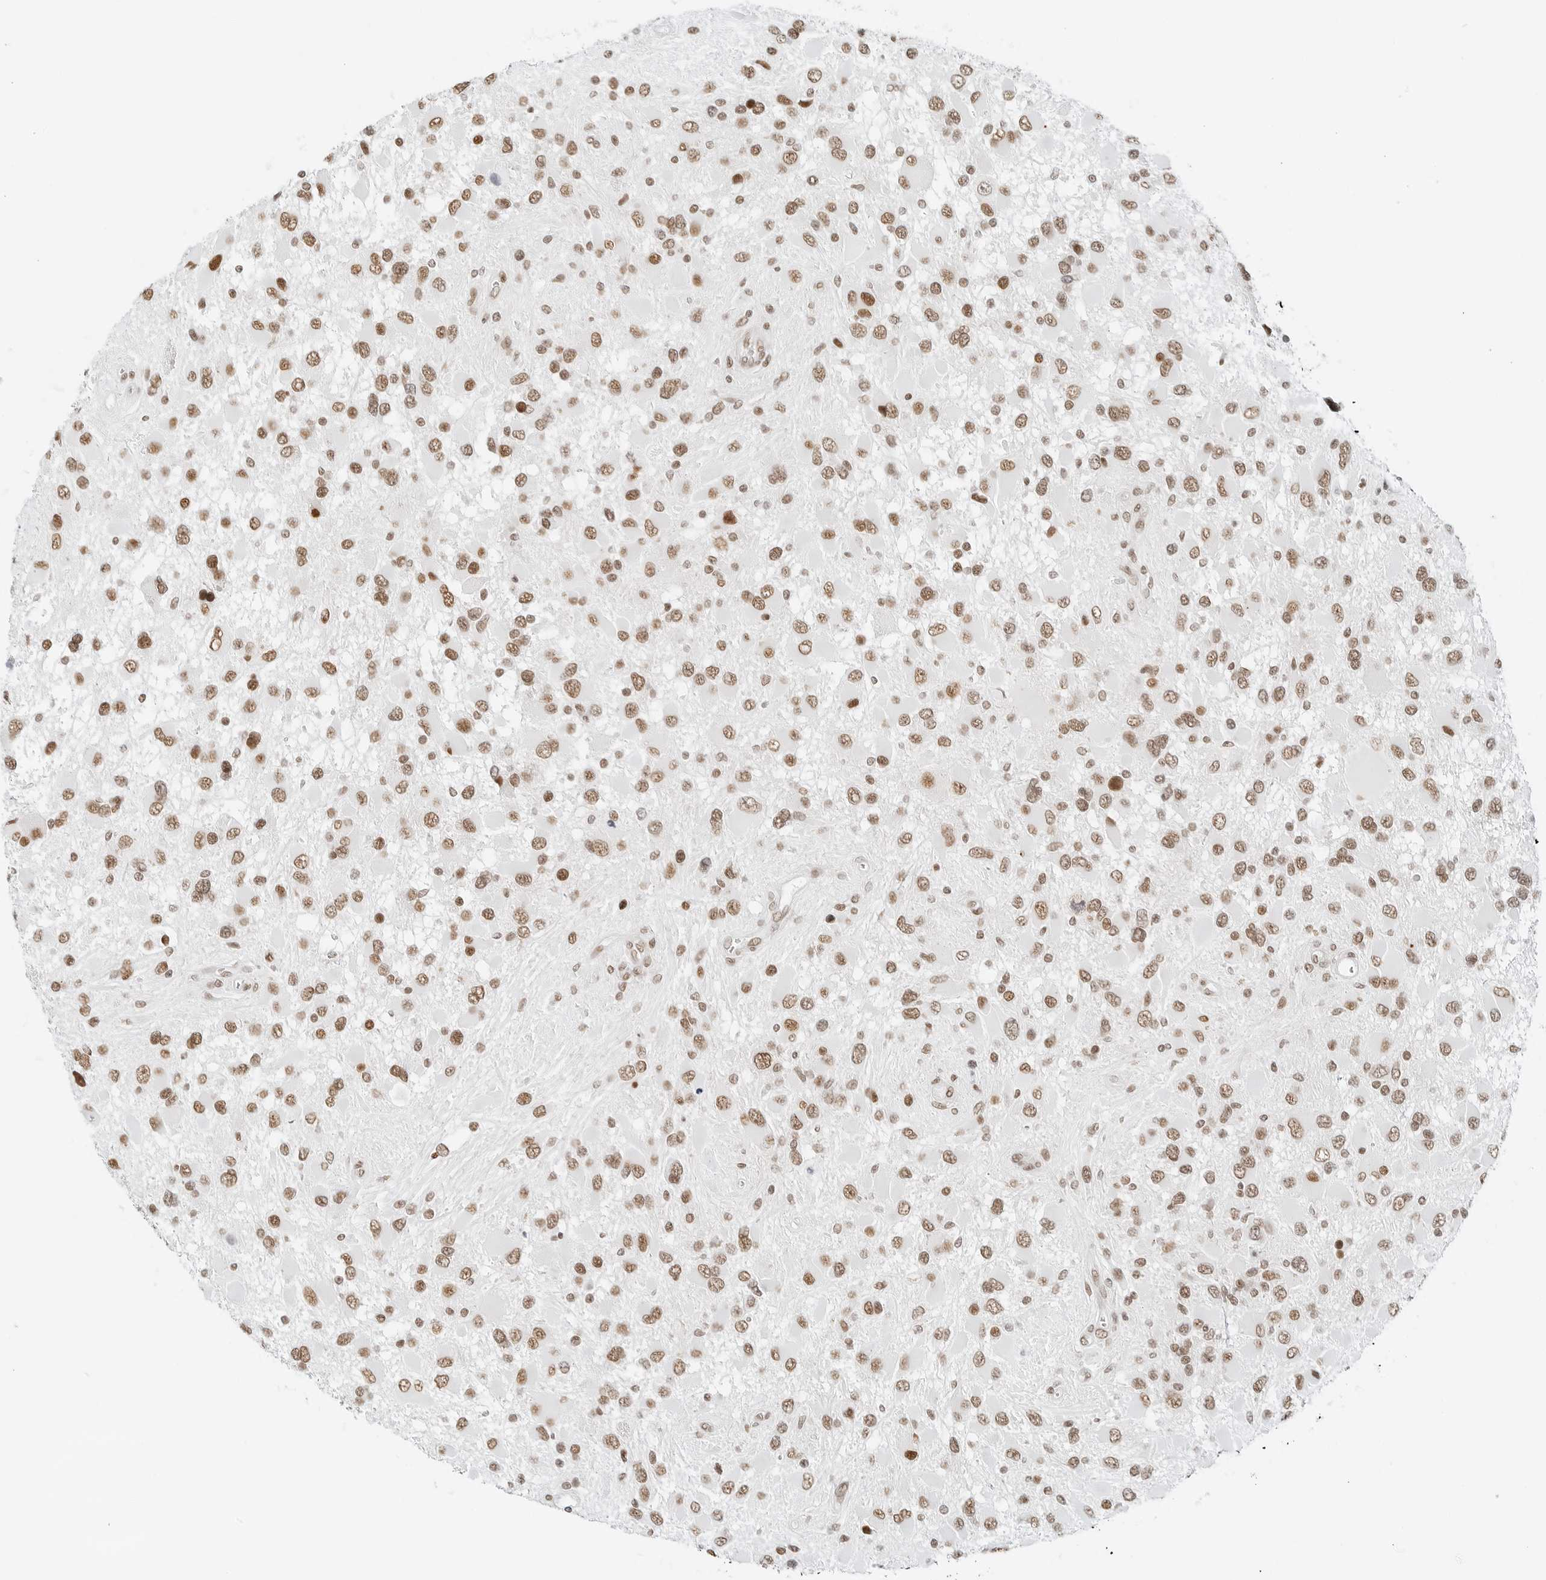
{"staining": {"intensity": "moderate", "quantity": ">75%", "location": "nuclear"}, "tissue": "glioma", "cell_type": "Tumor cells", "image_type": "cancer", "snomed": [{"axis": "morphology", "description": "Glioma, malignant, High grade"}, {"axis": "topography", "description": "Brain"}], "caption": "A brown stain shows moderate nuclear positivity of a protein in high-grade glioma (malignant) tumor cells.", "gene": "CRTC2", "patient": {"sex": "male", "age": 53}}